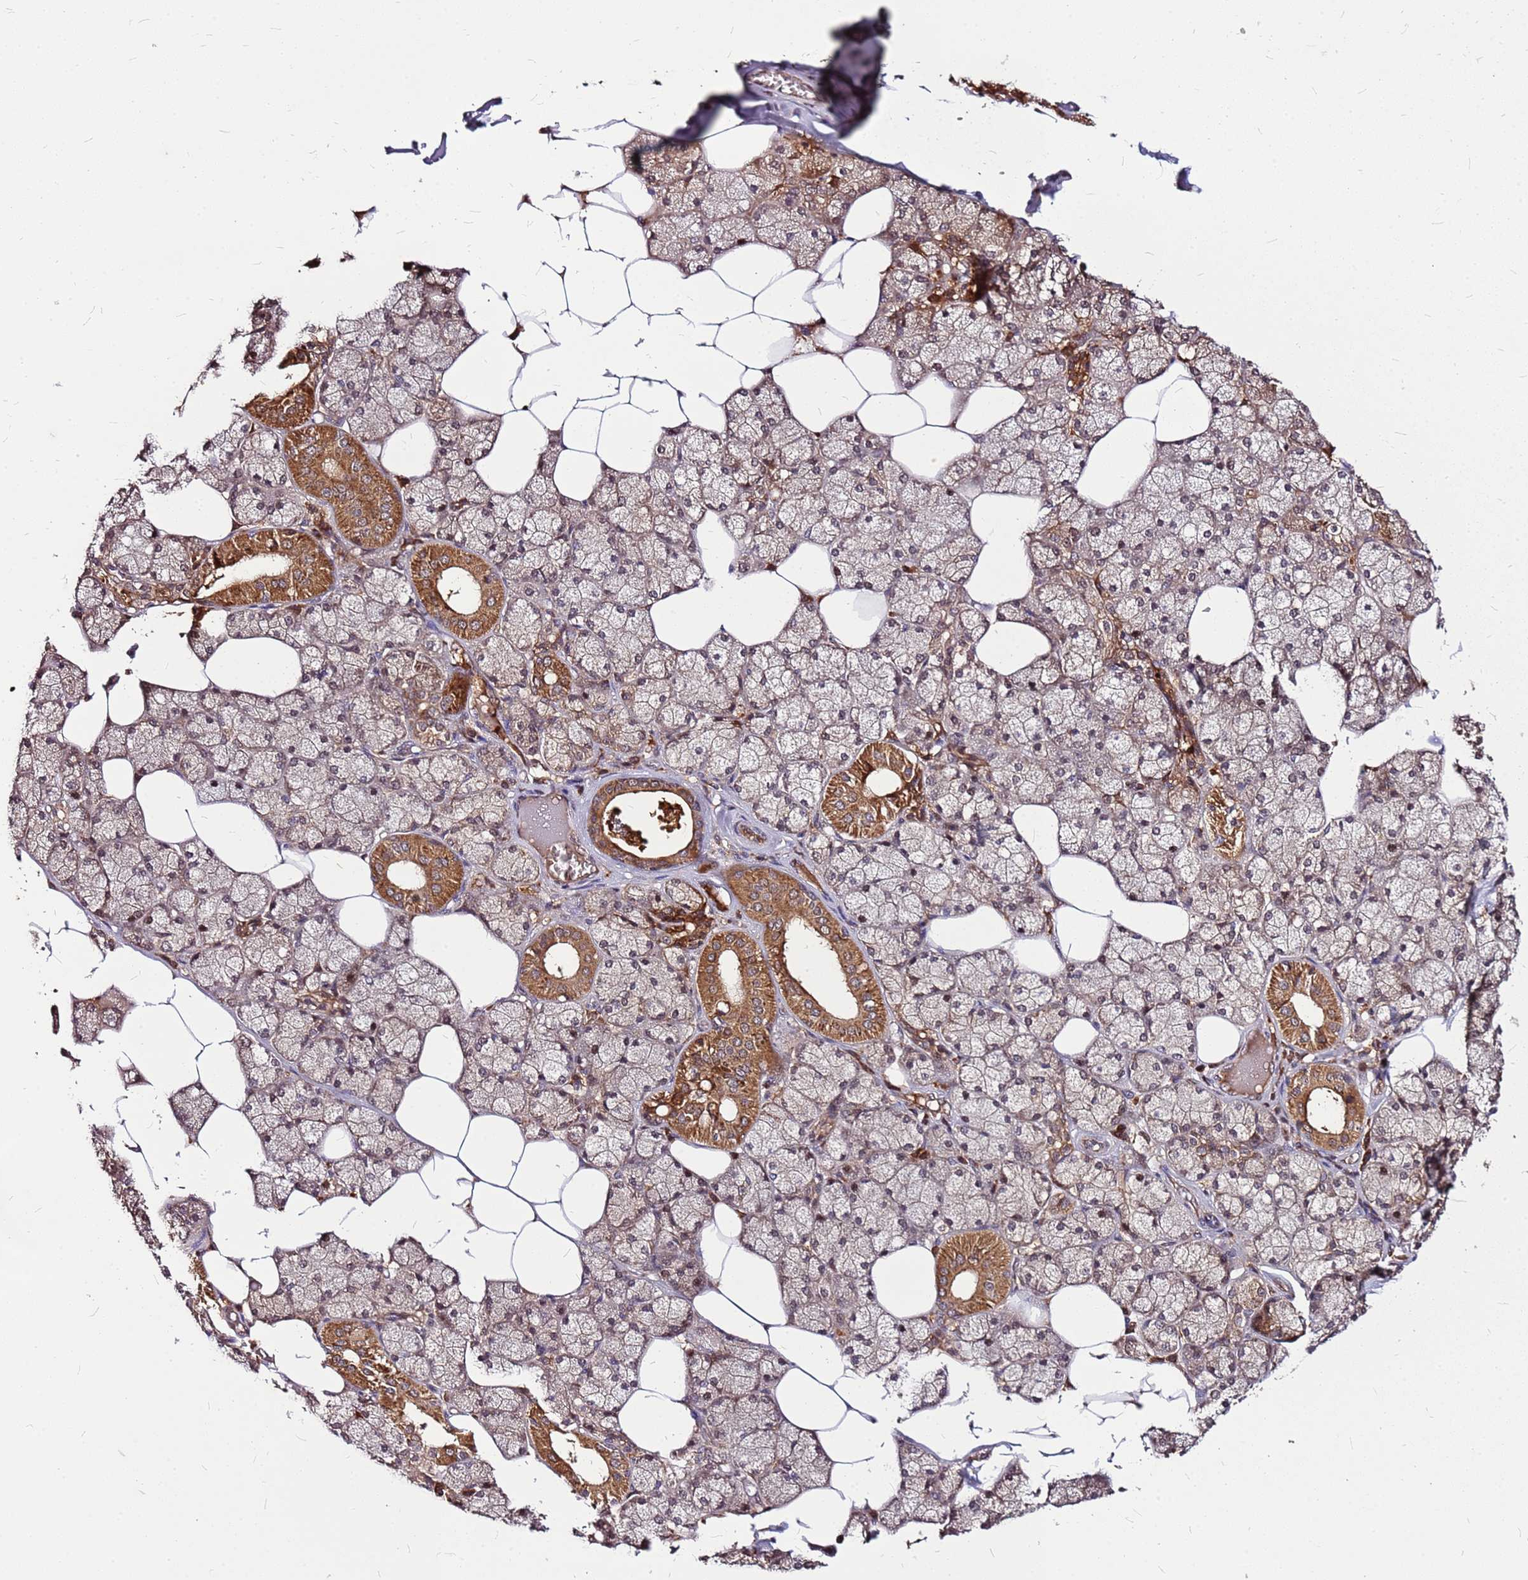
{"staining": {"intensity": "strong", "quantity": "25%-75%", "location": "cytoplasmic/membranous,nuclear"}, "tissue": "salivary gland", "cell_type": "Glandular cells", "image_type": "normal", "snomed": [{"axis": "morphology", "description": "Normal tissue, NOS"}, {"axis": "topography", "description": "Salivary gland"}], "caption": "Protein expression by IHC demonstrates strong cytoplasmic/membranous,nuclear staining in about 25%-75% of glandular cells in benign salivary gland. (Brightfield microscopy of DAB IHC at high magnification).", "gene": "LYPLAL1", "patient": {"sex": "male", "age": 62}}